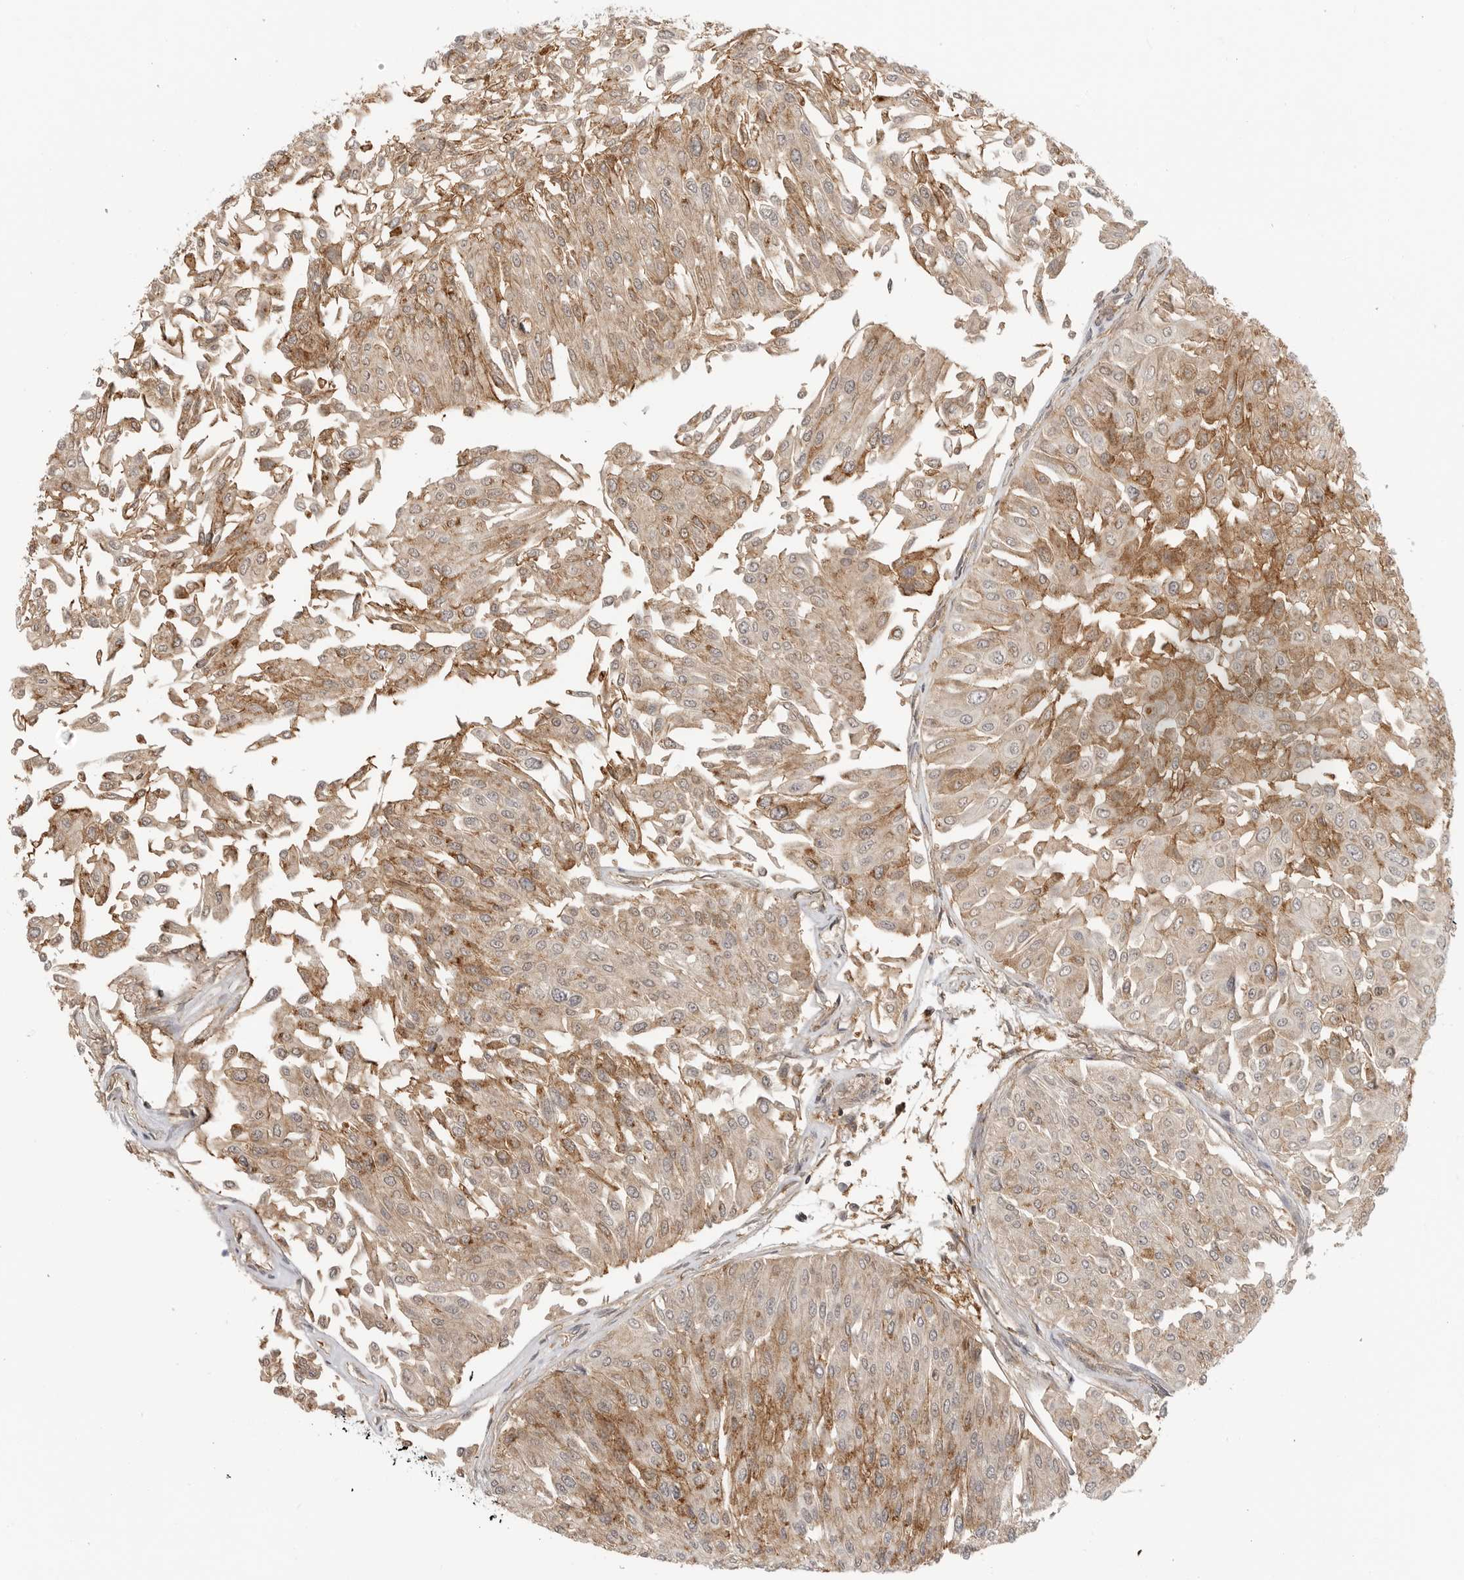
{"staining": {"intensity": "moderate", "quantity": ">75%", "location": "cytoplasmic/membranous"}, "tissue": "urothelial cancer", "cell_type": "Tumor cells", "image_type": "cancer", "snomed": [{"axis": "morphology", "description": "Urothelial carcinoma, Low grade"}, {"axis": "topography", "description": "Urinary bladder"}], "caption": "Immunohistochemistry (IHC) histopathology image of human urothelial carcinoma (low-grade) stained for a protein (brown), which reveals medium levels of moderate cytoplasmic/membranous positivity in about >75% of tumor cells.", "gene": "ANXA11", "patient": {"sex": "male", "age": 67}}